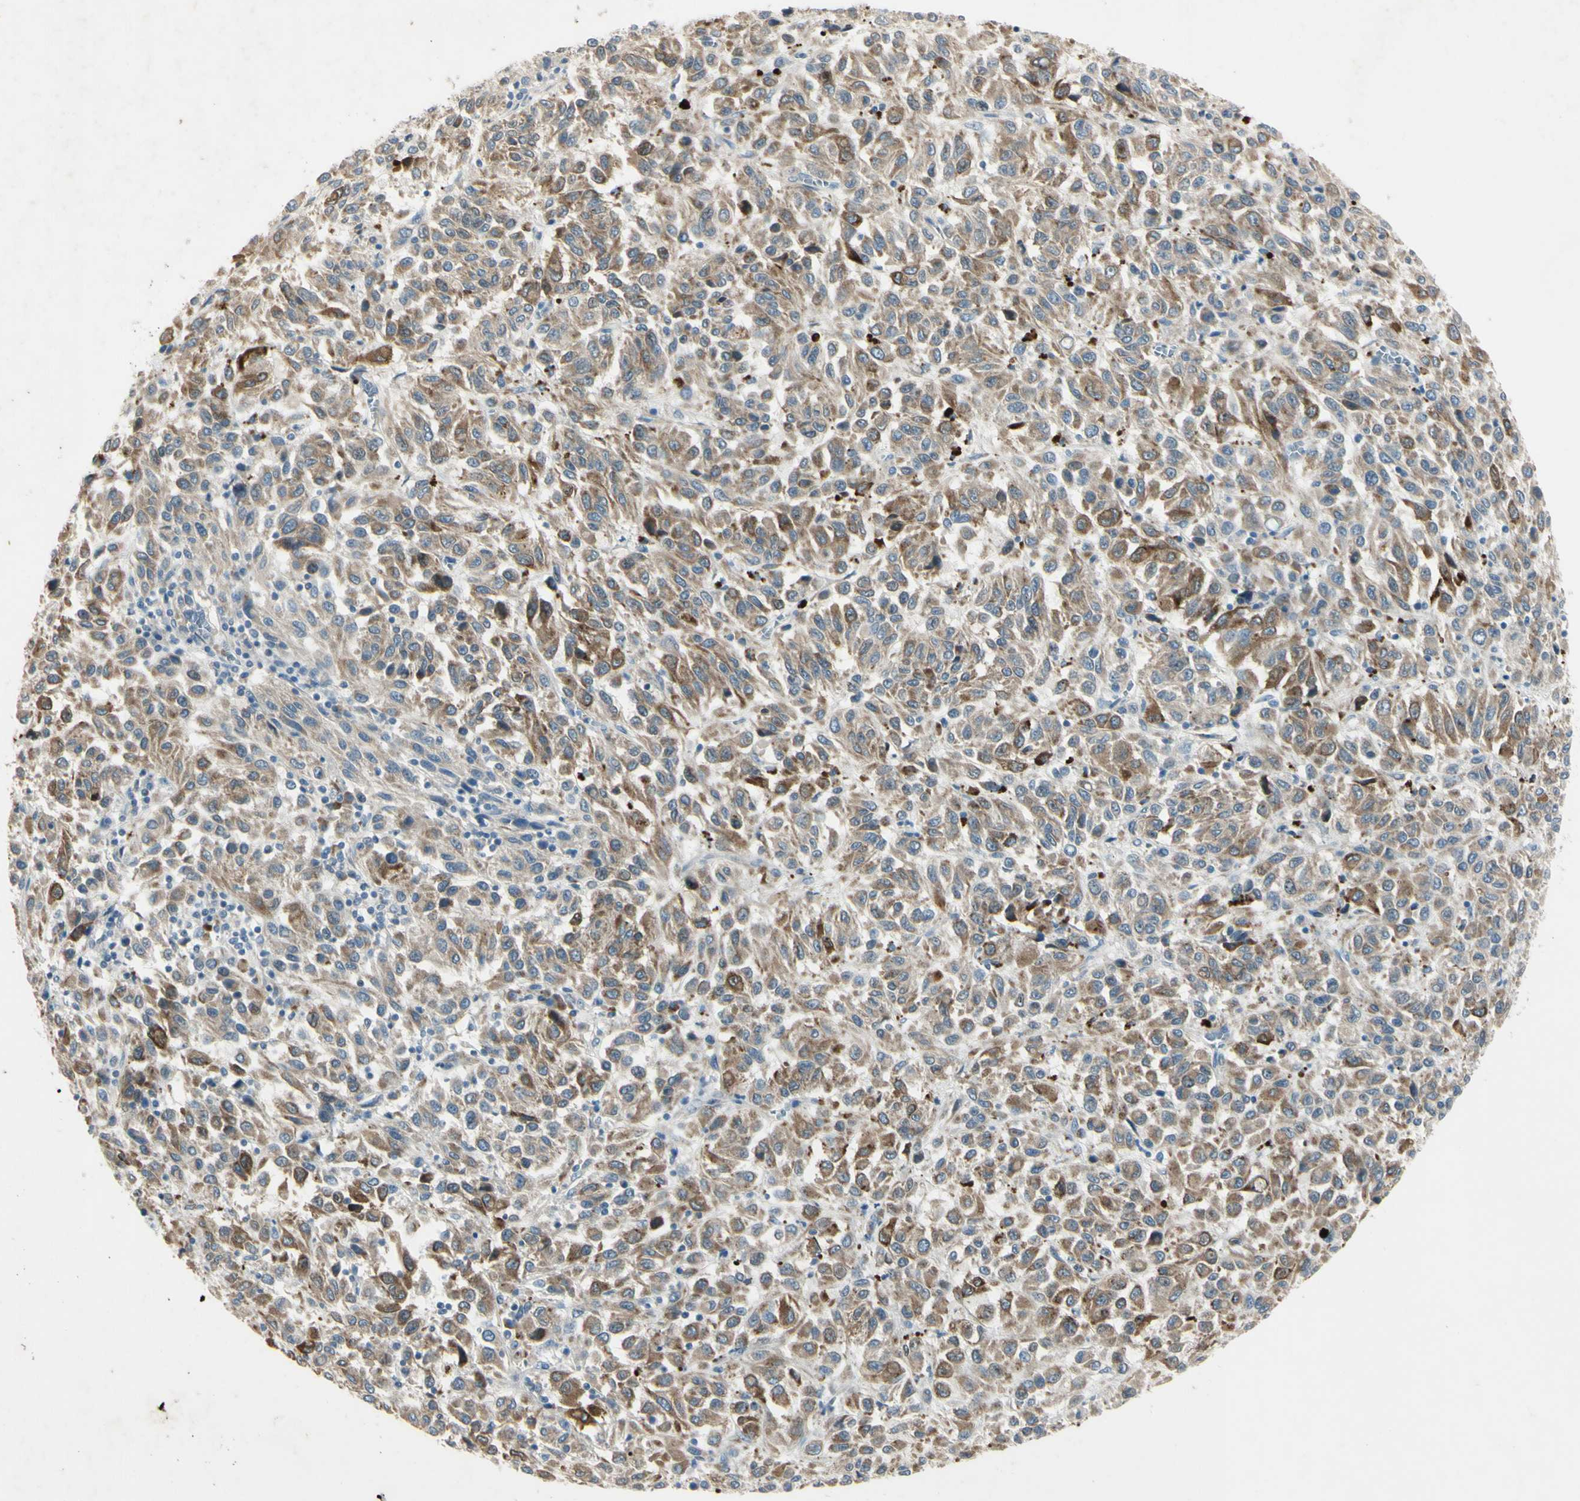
{"staining": {"intensity": "moderate", "quantity": "25%-75%", "location": "cytoplasmic/membranous"}, "tissue": "melanoma", "cell_type": "Tumor cells", "image_type": "cancer", "snomed": [{"axis": "morphology", "description": "Malignant melanoma, Metastatic site"}, {"axis": "topography", "description": "Lung"}], "caption": "This is an image of immunohistochemistry (IHC) staining of malignant melanoma (metastatic site), which shows moderate staining in the cytoplasmic/membranous of tumor cells.", "gene": "AATK", "patient": {"sex": "male", "age": 64}}